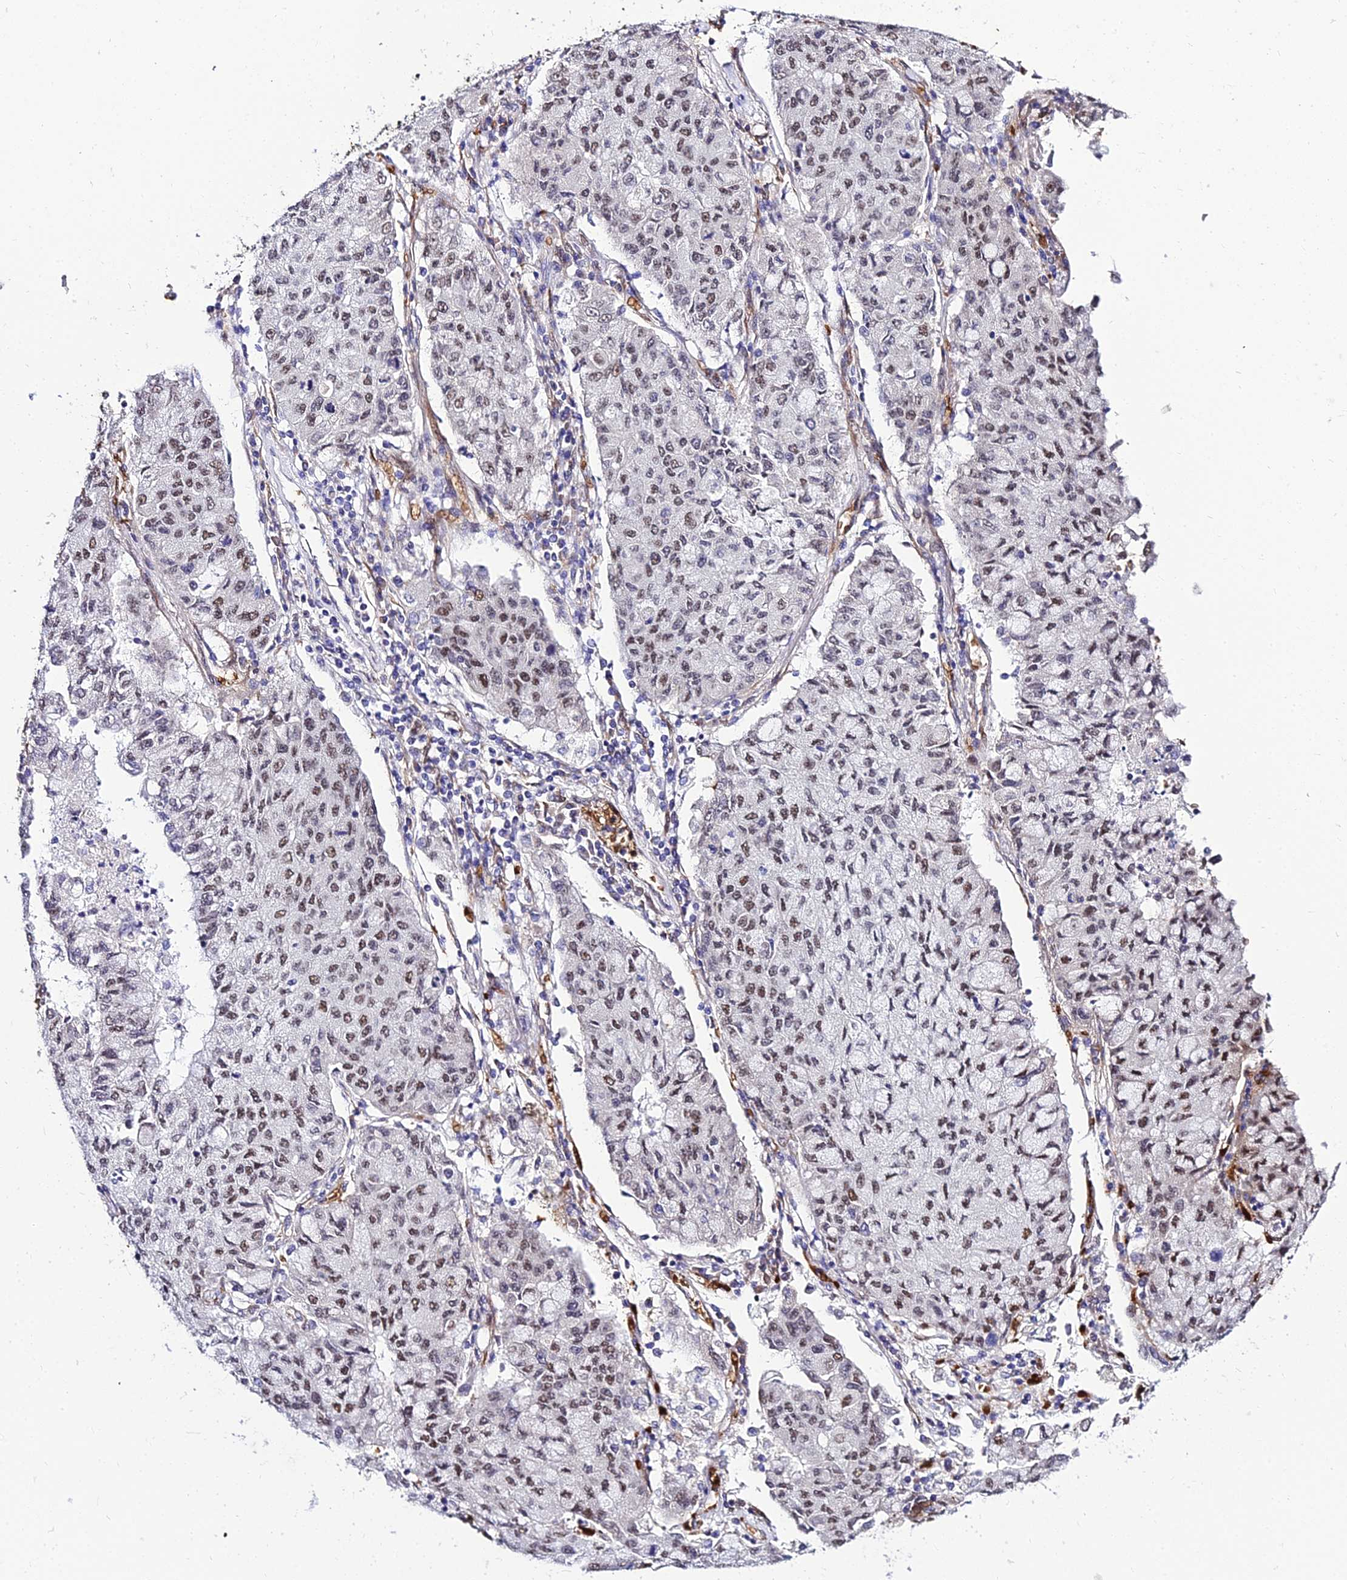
{"staining": {"intensity": "weak", "quantity": ">75%", "location": "nuclear"}, "tissue": "lung cancer", "cell_type": "Tumor cells", "image_type": "cancer", "snomed": [{"axis": "morphology", "description": "Squamous cell carcinoma, NOS"}, {"axis": "topography", "description": "Lung"}], "caption": "Tumor cells exhibit weak nuclear positivity in approximately >75% of cells in squamous cell carcinoma (lung).", "gene": "BCL9", "patient": {"sex": "male", "age": 74}}